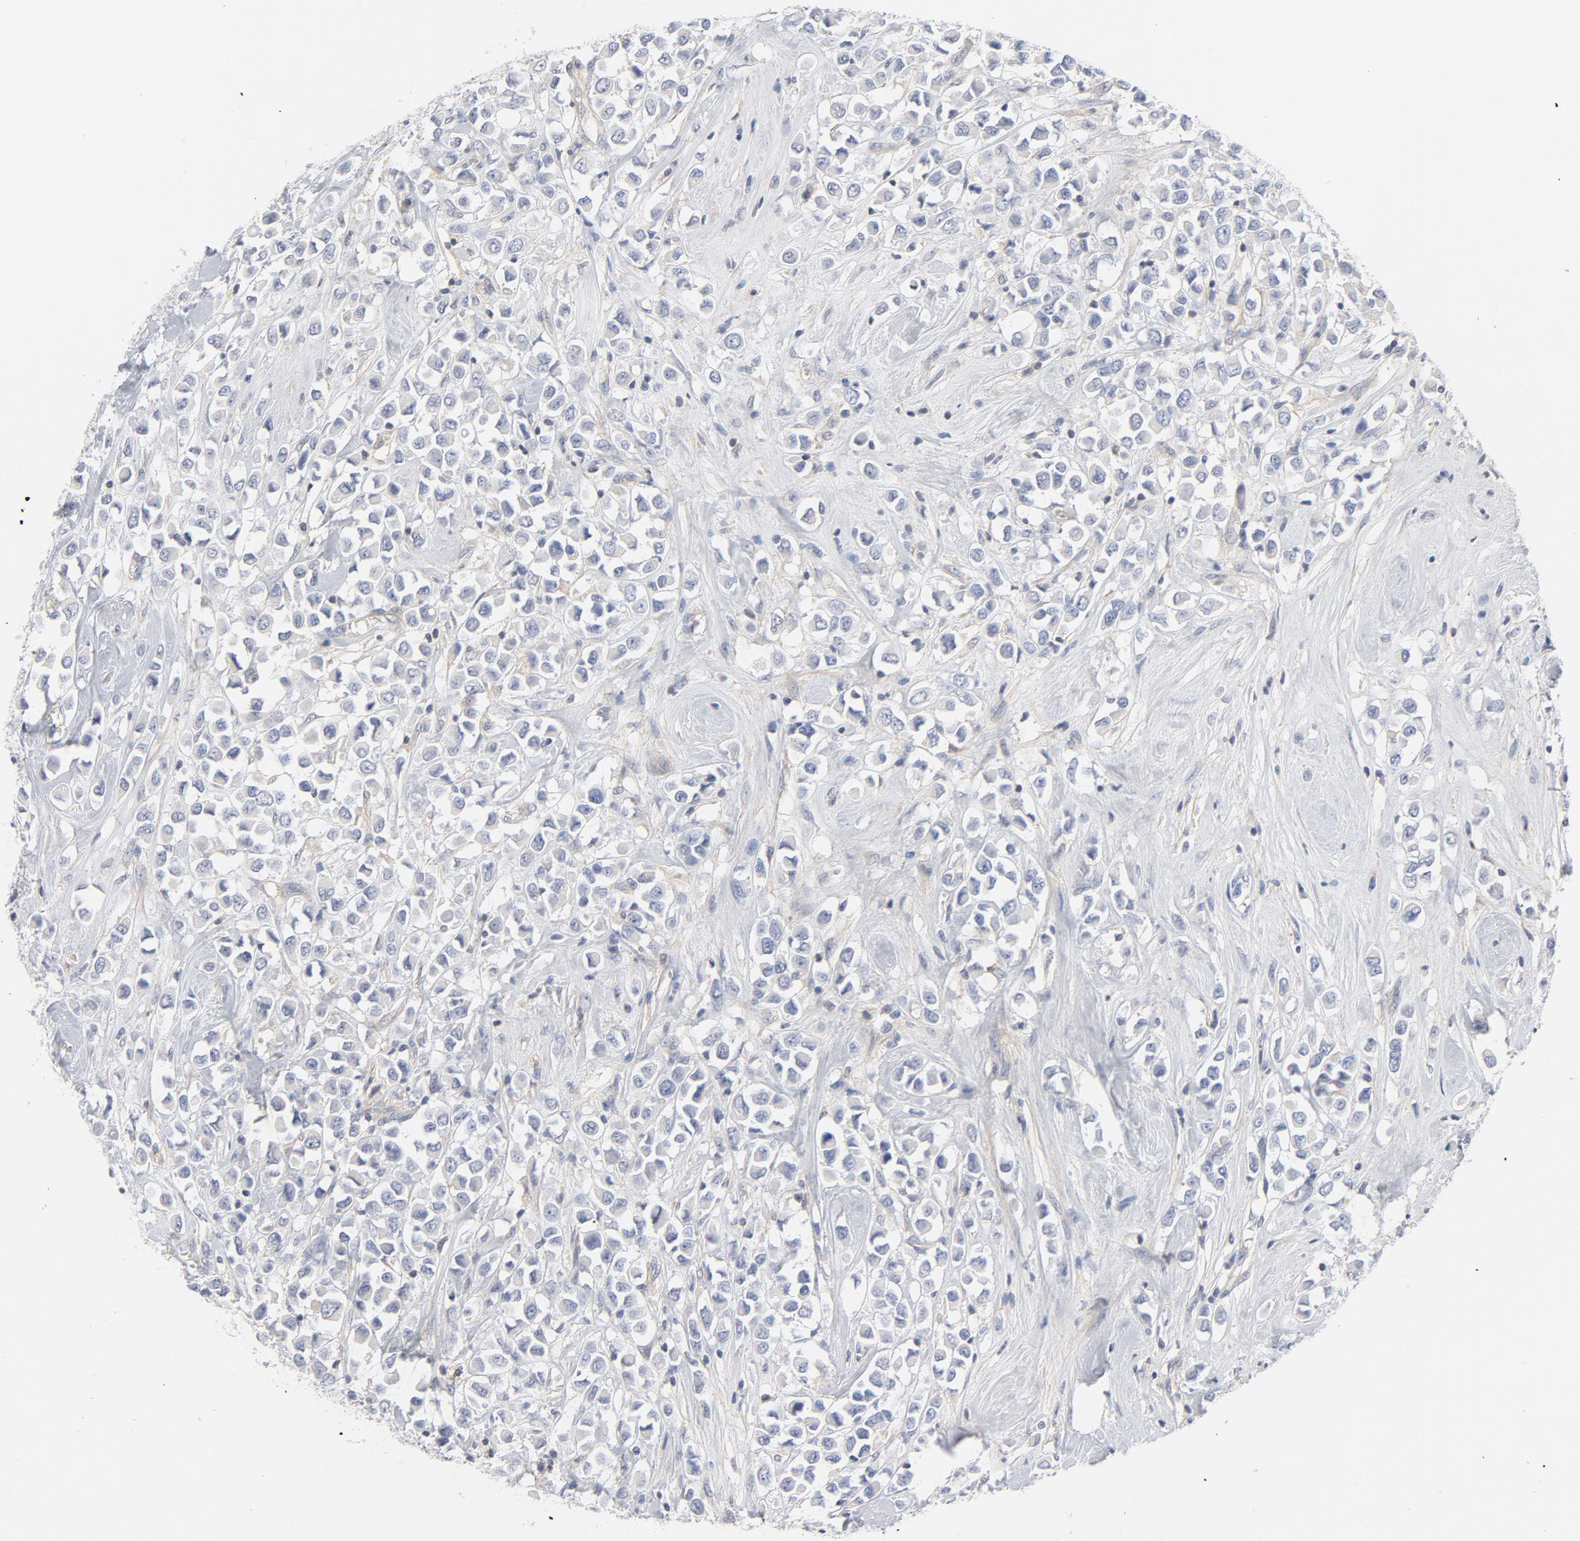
{"staining": {"intensity": "negative", "quantity": "none", "location": "none"}, "tissue": "breast cancer", "cell_type": "Tumor cells", "image_type": "cancer", "snomed": [{"axis": "morphology", "description": "Duct carcinoma"}, {"axis": "topography", "description": "Breast"}], "caption": "Photomicrograph shows no protein staining in tumor cells of breast cancer tissue.", "gene": "ROCK1", "patient": {"sex": "female", "age": 61}}